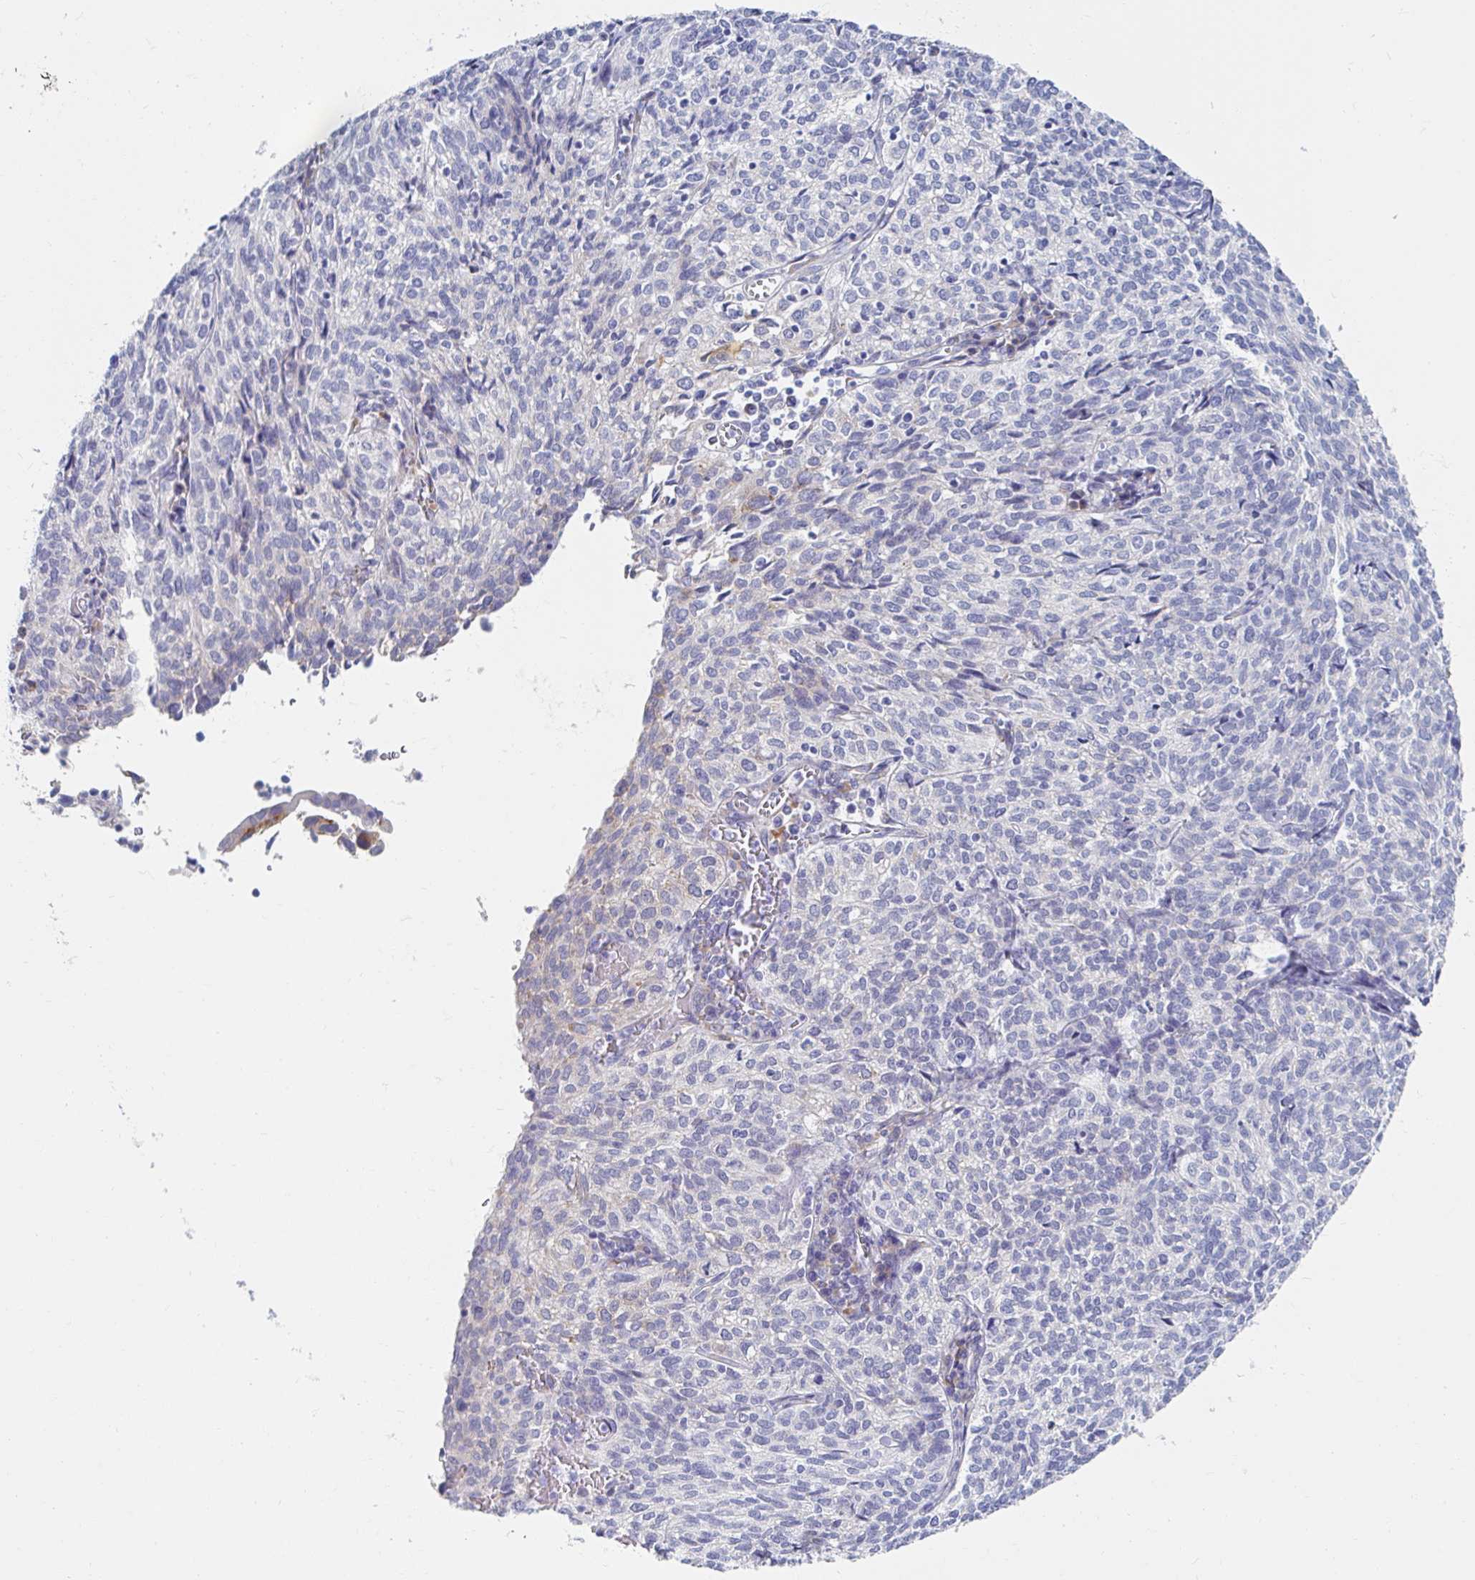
{"staining": {"intensity": "negative", "quantity": "none", "location": "none"}, "tissue": "cervical cancer", "cell_type": "Tumor cells", "image_type": "cancer", "snomed": [{"axis": "morphology", "description": "Normal tissue, NOS"}, {"axis": "morphology", "description": "Squamous cell carcinoma, NOS"}, {"axis": "topography", "description": "Vagina"}, {"axis": "topography", "description": "Cervix"}], "caption": "Human squamous cell carcinoma (cervical) stained for a protein using immunohistochemistry exhibits no expression in tumor cells.", "gene": "MYLK2", "patient": {"sex": "female", "age": 45}}